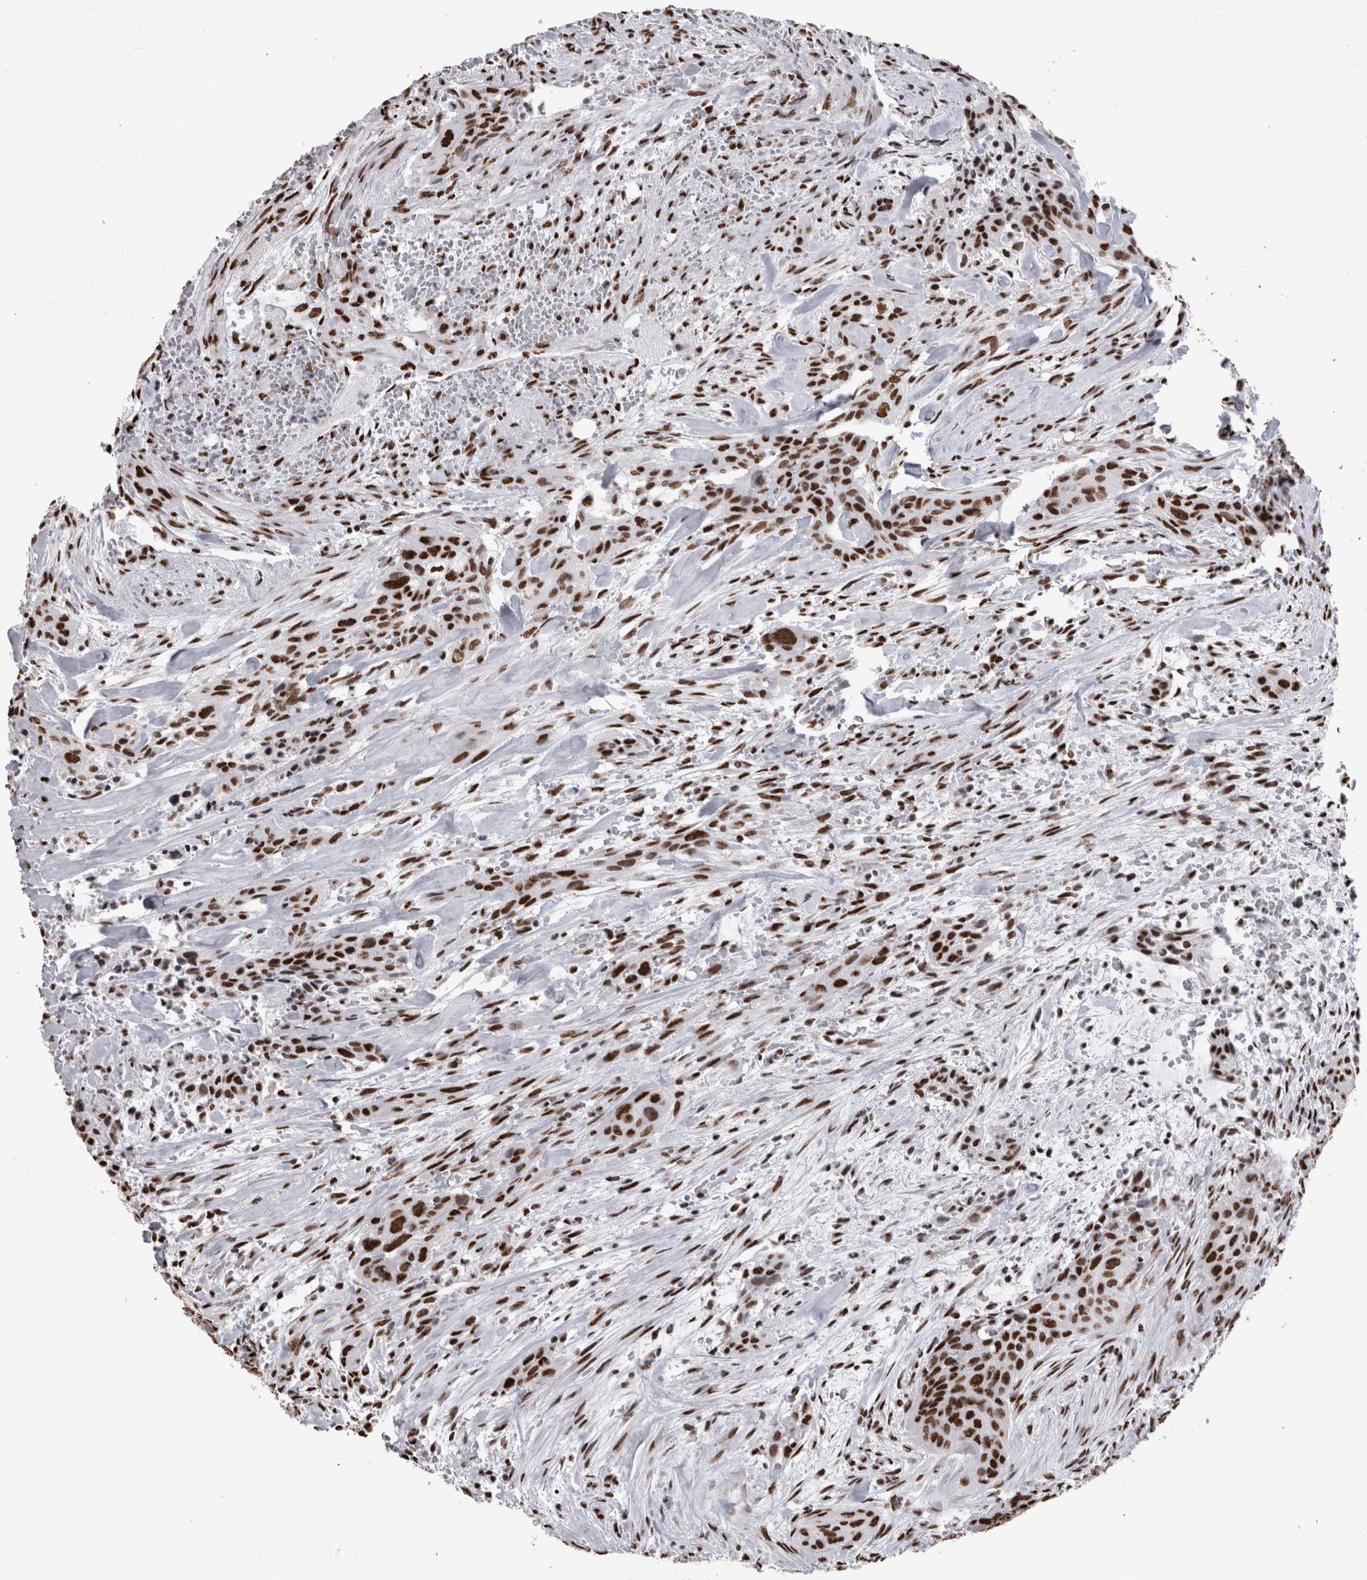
{"staining": {"intensity": "strong", "quantity": ">75%", "location": "nuclear"}, "tissue": "urothelial cancer", "cell_type": "Tumor cells", "image_type": "cancer", "snomed": [{"axis": "morphology", "description": "Urothelial carcinoma, High grade"}, {"axis": "topography", "description": "Urinary bladder"}], "caption": "The immunohistochemical stain shows strong nuclear expression in tumor cells of urothelial carcinoma (high-grade) tissue.", "gene": "HNRNPM", "patient": {"sex": "male", "age": 35}}